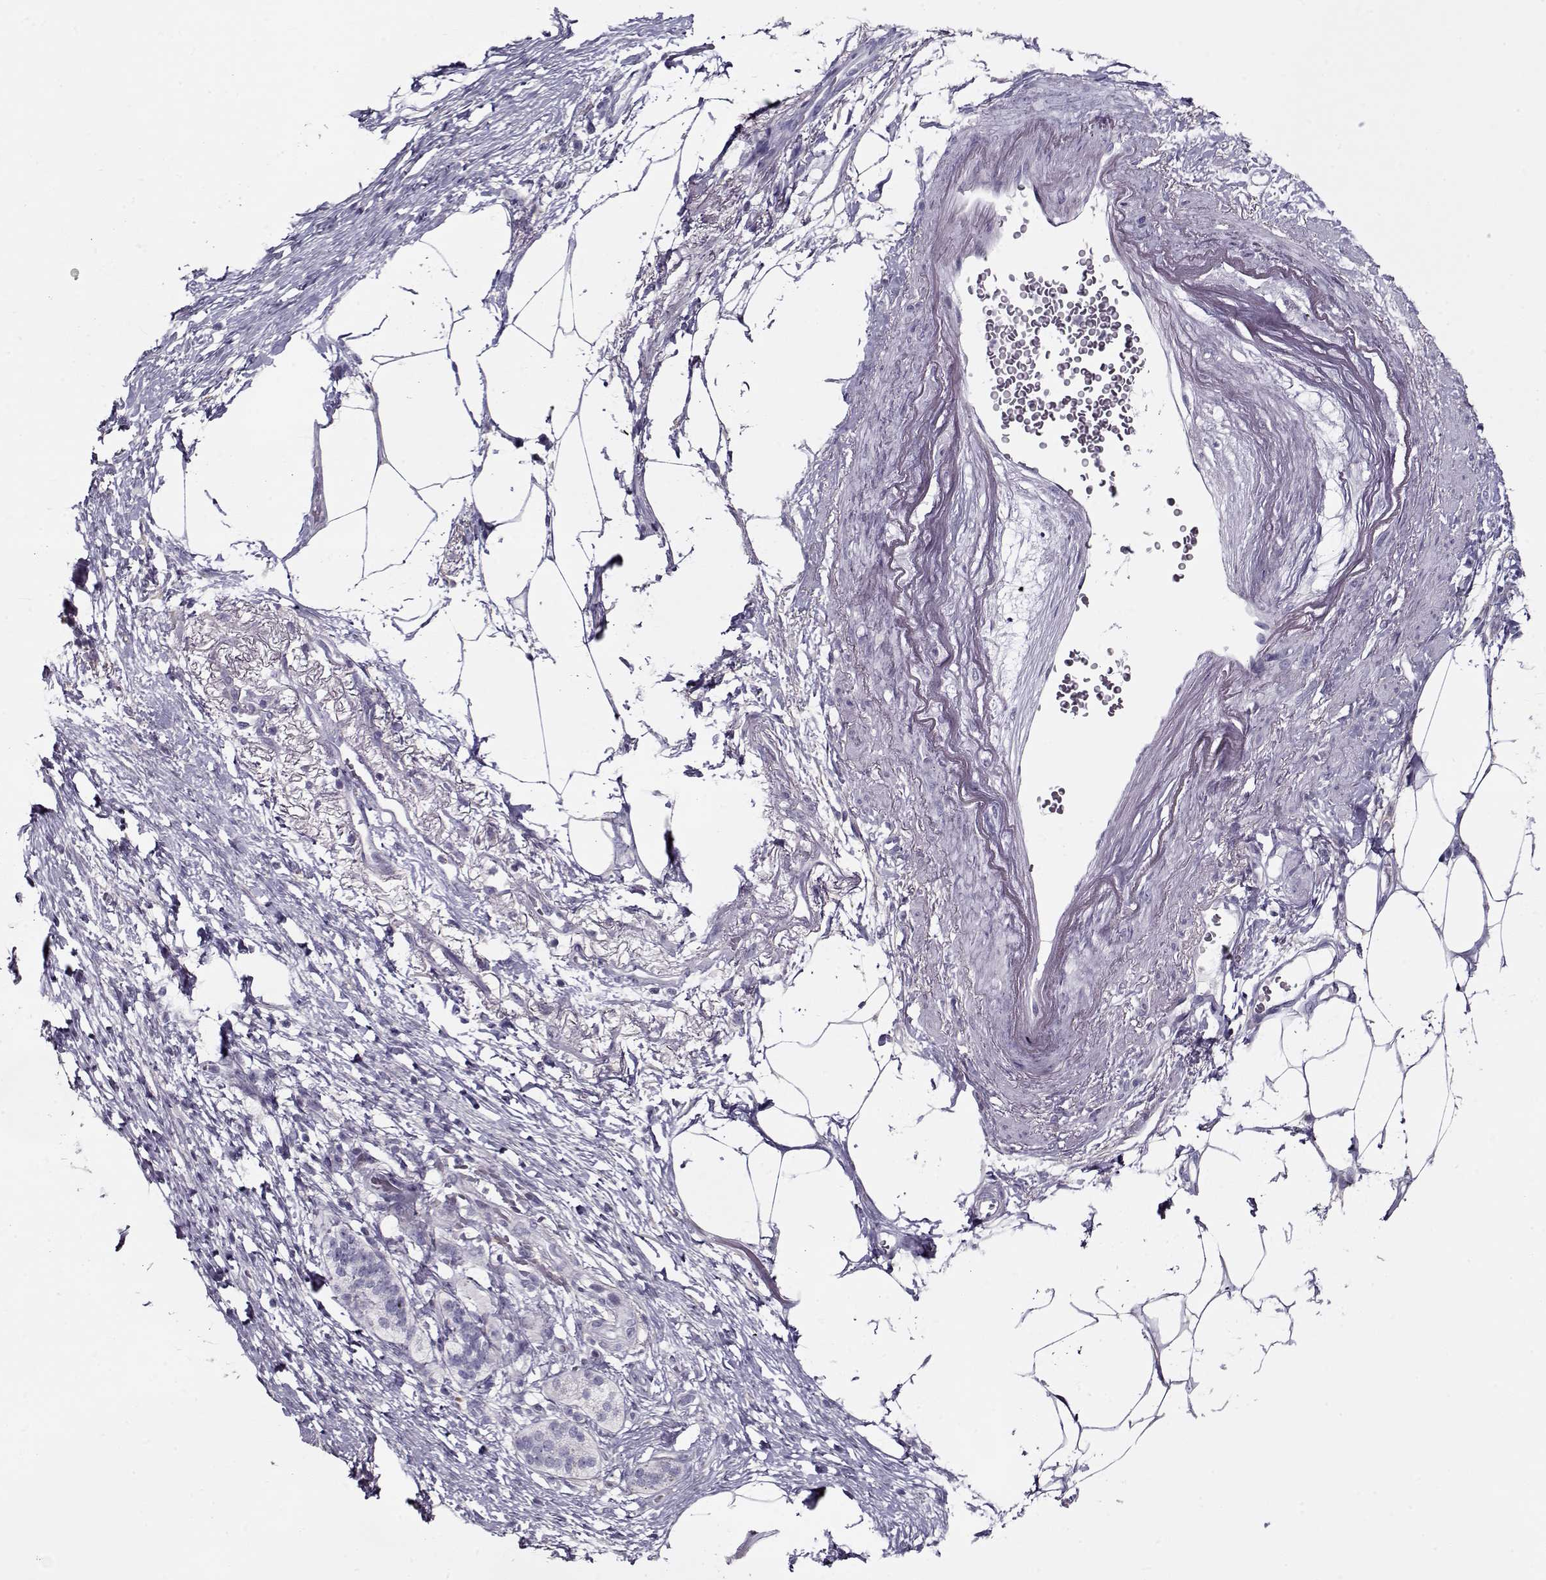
{"staining": {"intensity": "negative", "quantity": "none", "location": "none"}, "tissue": "pancreatic cancer", "cell_type": "Tumor cells", "image_type": "cancer", "snomed": [{"axis": "morphology", "description": "Adenocarcinoma, NOS"}, {"axis": "topography", "description": "Pancreas"}], "caption": "Immunohistochemistry (IHC) of human pancreatic cancer reveals no expression in tumor cells.", "gene": "PP2D1", "patient": {"sex": "female", "age": 72}}